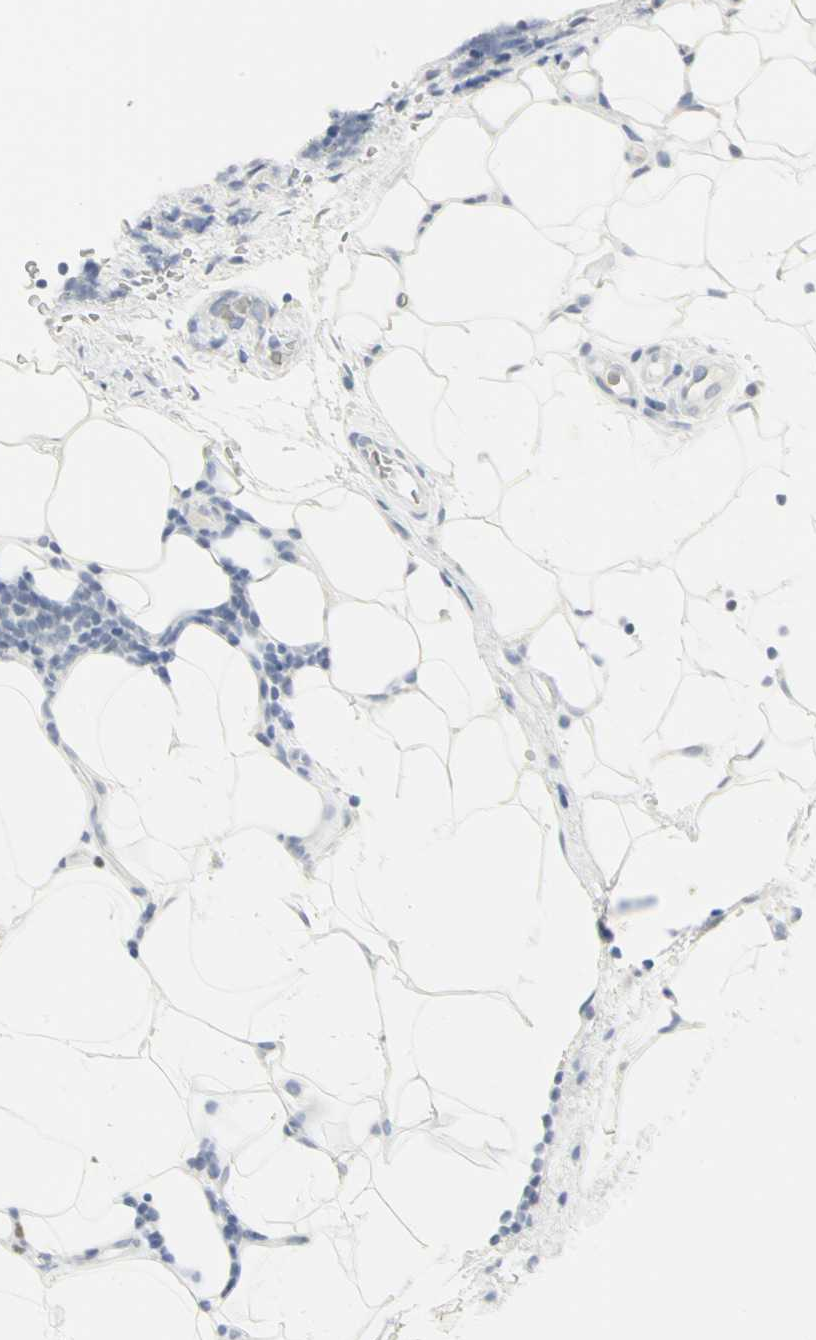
{"staining": {"intensity": "moderate", "quantity": "<25%", "location": "nuclear"}, "tissue": "lymphoma", "cell_type": "Tumor cells", "image_type": "cancer", "snomed": [{"axis": "morphology", "description": "Malignant lymphoma, non-Hodgkin's type, Low grade"}, {"axis": "topography", "description": "Lymph node"}], "caption": "Moderate nuclear positivity for a protein is appreciated in about <25% of tumor cells of lymphoma using IHC.", "gene": "HELLS", "patient": {"sex": "male", "age": 83}}